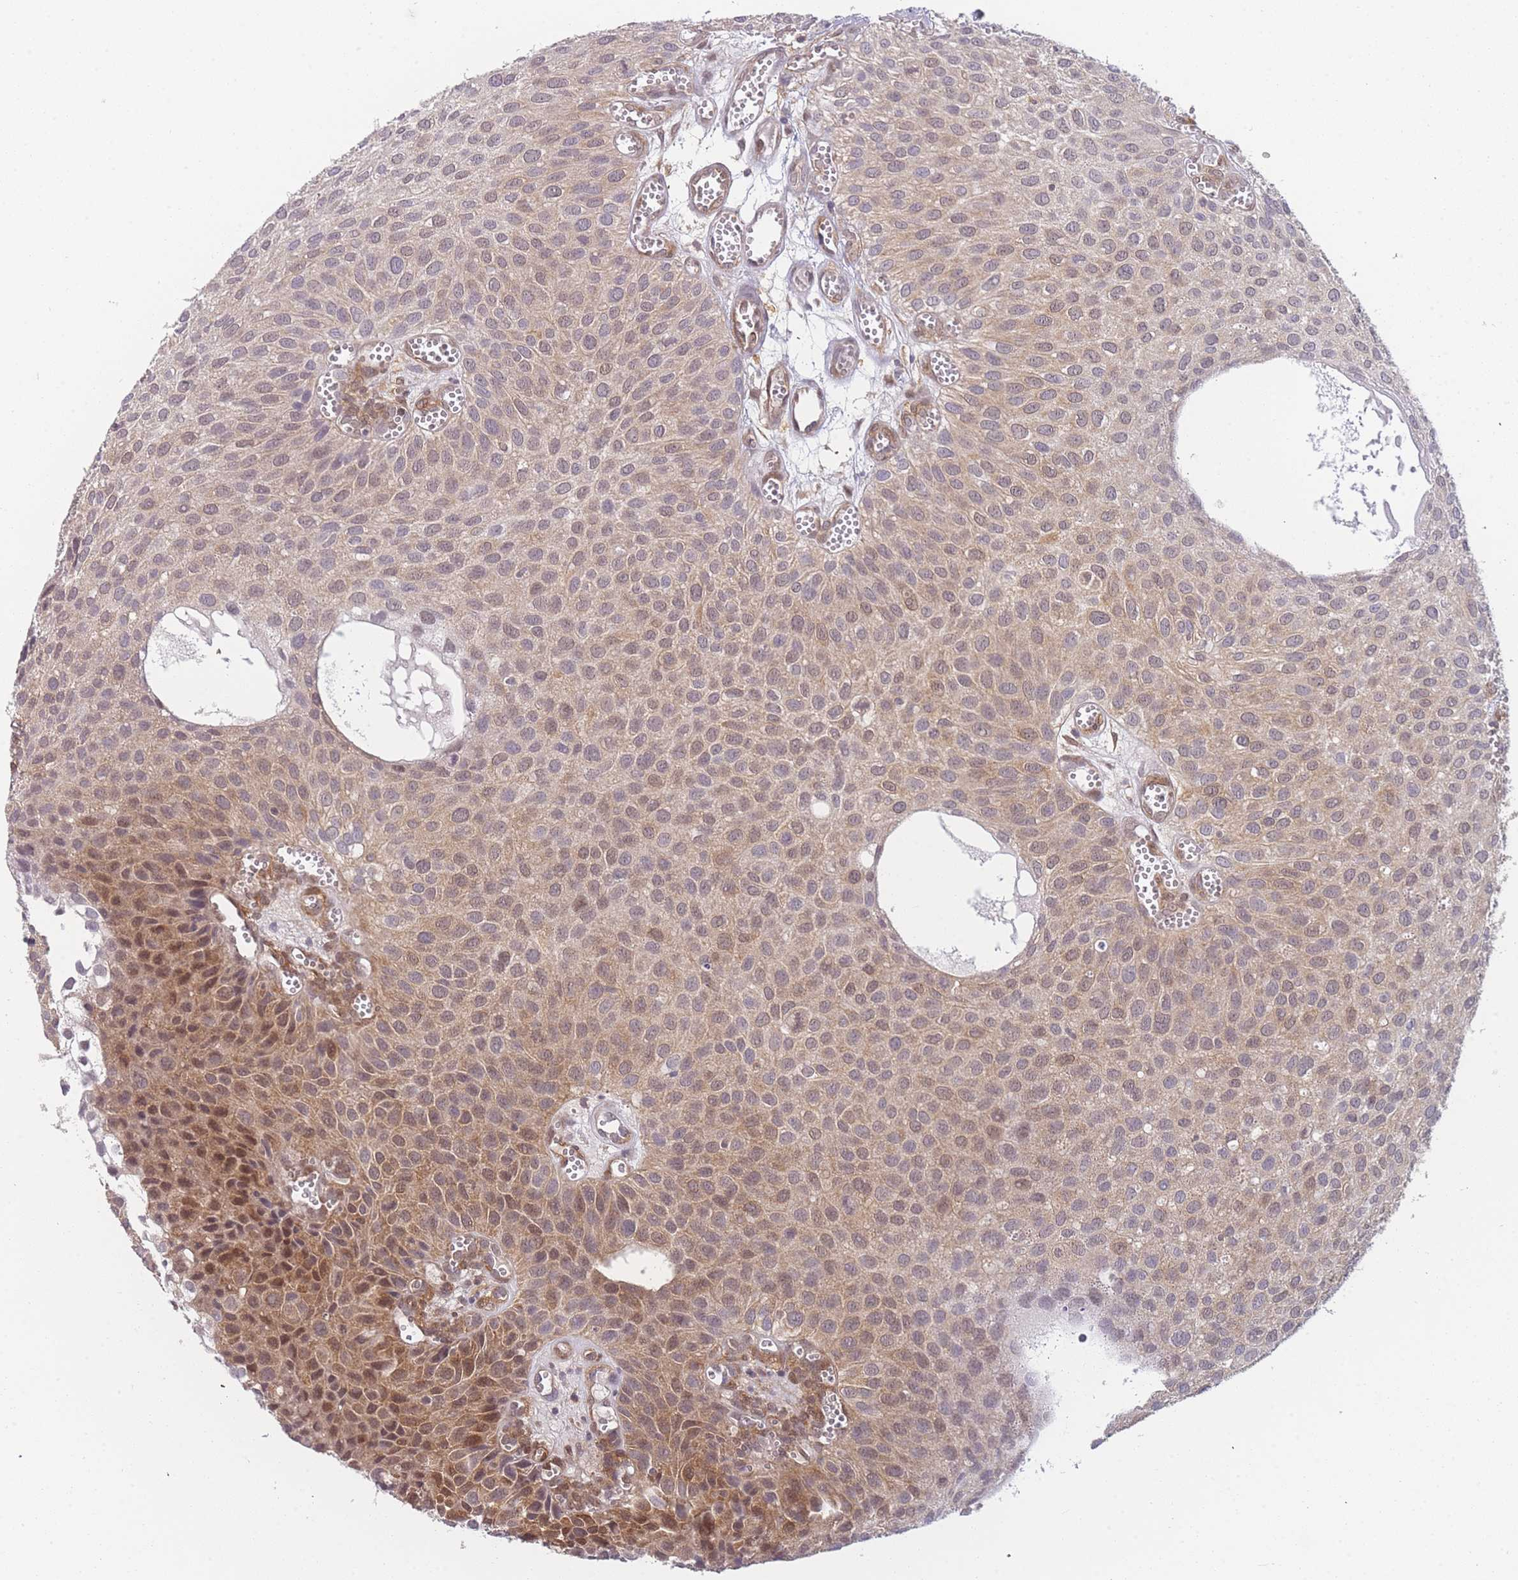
{"staining": {"intensity": "moderate", "quantity": ">75%", "location": "cytoplasmic/membranous,nuclear"}, "tissue": "urothelial cancer", "cell_type": "Tumor cells", "image_type": "cancer", "snomed": [{"axis": "morphology", "description": "Urothelial carcinoma, Low grade"}, {"axis": "topography", "description": "Urinary bladder"}], "caption": "Human urothelial cancer stained for a protein (brown) exhibits moderate cytoplasmic/membranous and nuclear positive expression in about >75% of tumor cells.", "gene": "MRI1", "patient": {"sex": "male", "age": 88}}